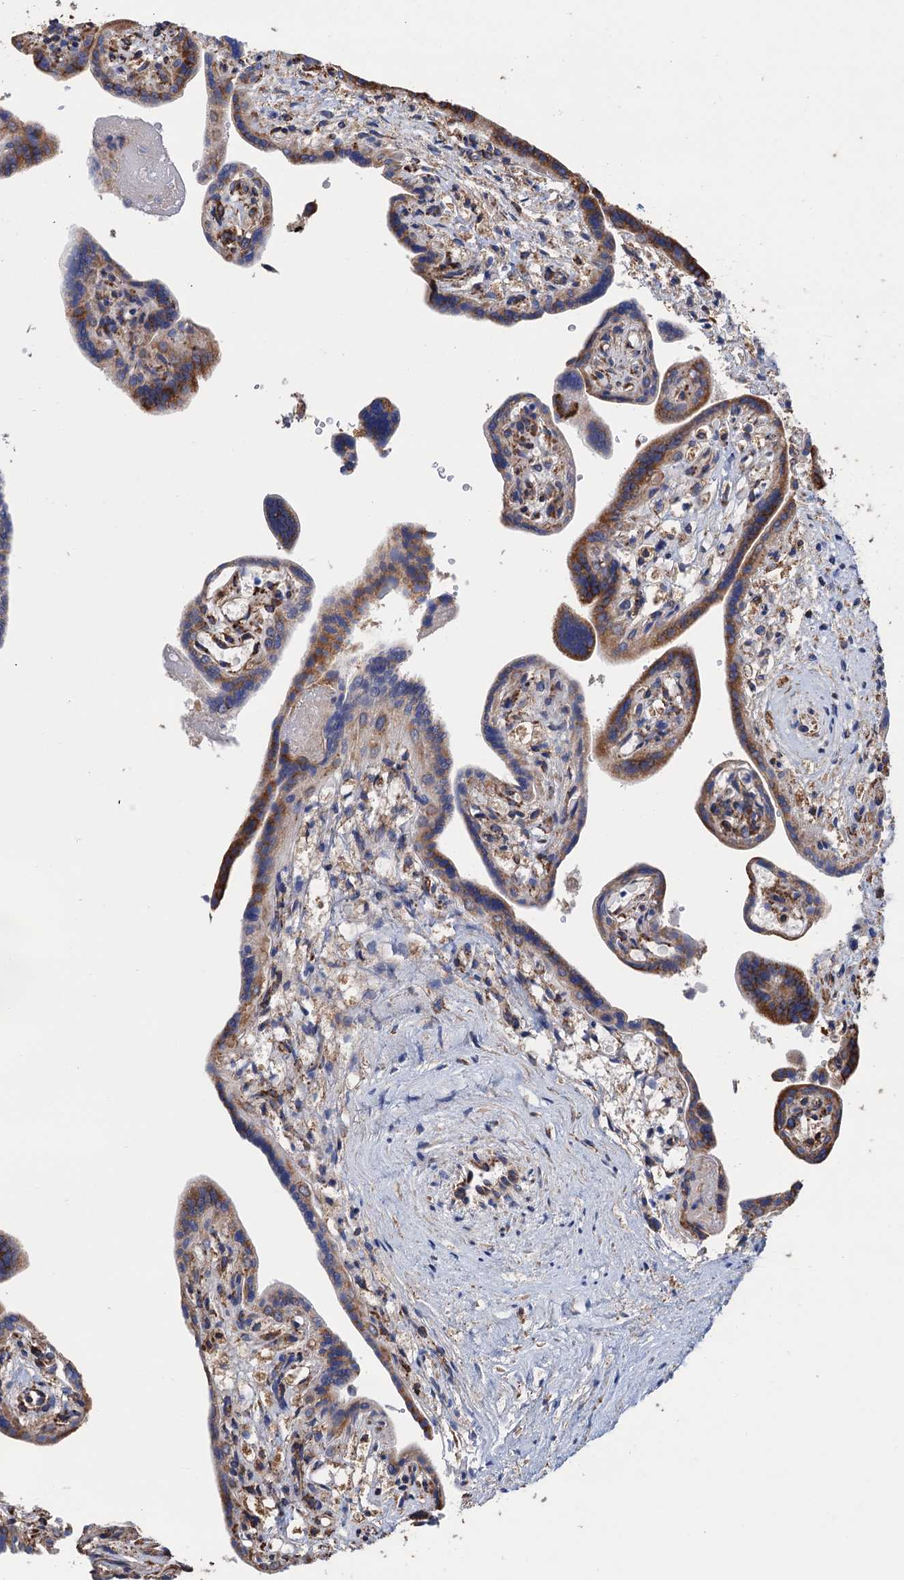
{"staining": {"intensity": "moderate", "quantity": ">75%", "location": "cytoplasmic/membranous"}, "tissue": "placenta", "cell_type": "Decidual cells", "image_type": "normal", "snomed": [{"axis": "morphology", "description": "Normal tissue, NOS"}, {"axis": "topography", "description": "Placenta"}], "caption": "This is a micrograph of immunohistochemistry (IHC) staining of benign placenta, which shows moderate expression in the cytoplasmic/membranous of decidual cells.", "gene": "CNNM1", "patient": {"sex": "female", "age": 37}}